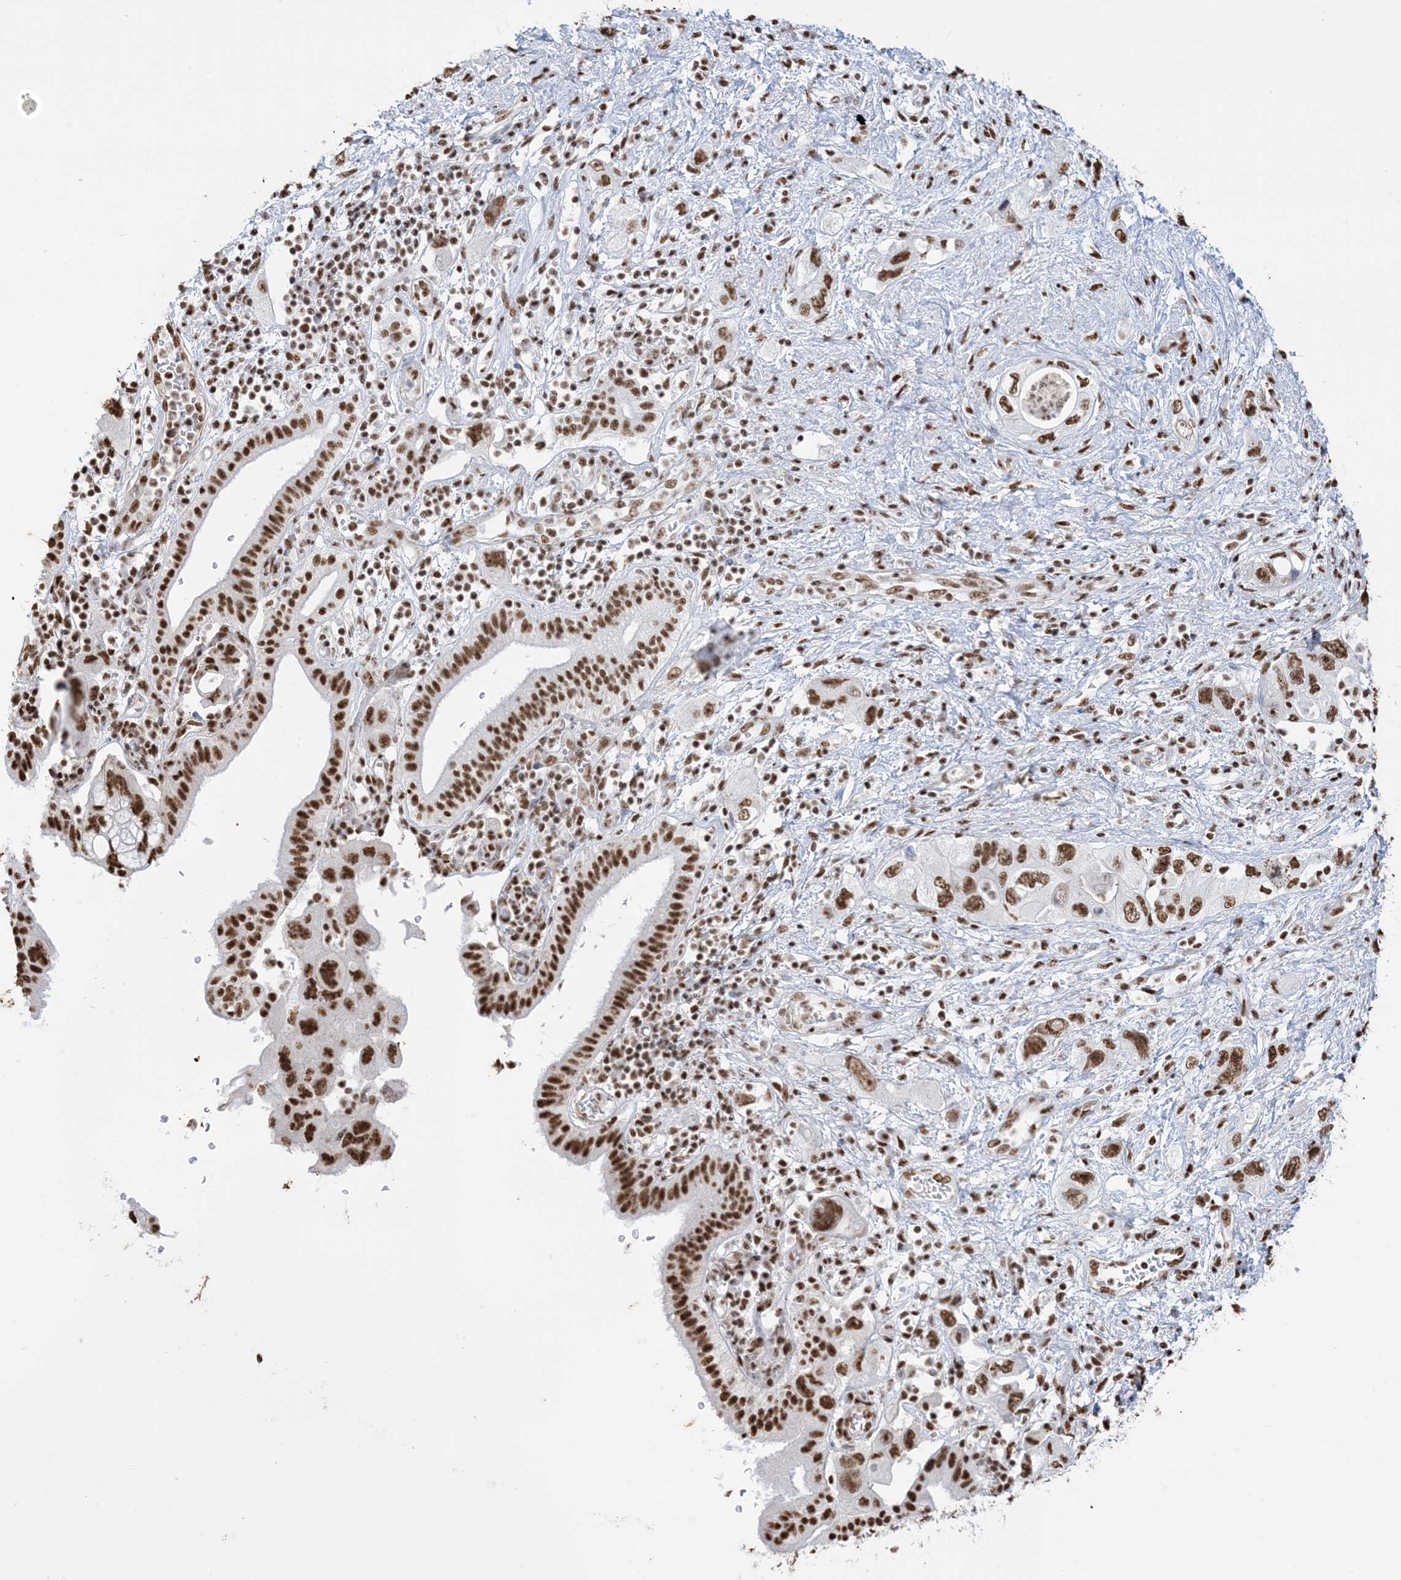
{"staining": {"intensity": "strong", "quantity": ">75%", "location": "nuclear"}, "tissue": "pancreatic cancer", "cell_type": "Tumor cells", "image_type": "cancer", "snomed": [{"axis": "morphology", "description": "Adenocarcinoma, NOS"}, {"axis": "topography", "description": "Pancreas"}], "caption": "Immunohistochemistry histopathology image of human pancreatic cancer stained for a protein (brown), which demonstrates high levels of strong nuclear expression in approximately >75% of tumor cells.", "gene": "ZNF792", "patient": {"sex": "female", "age": 73}}